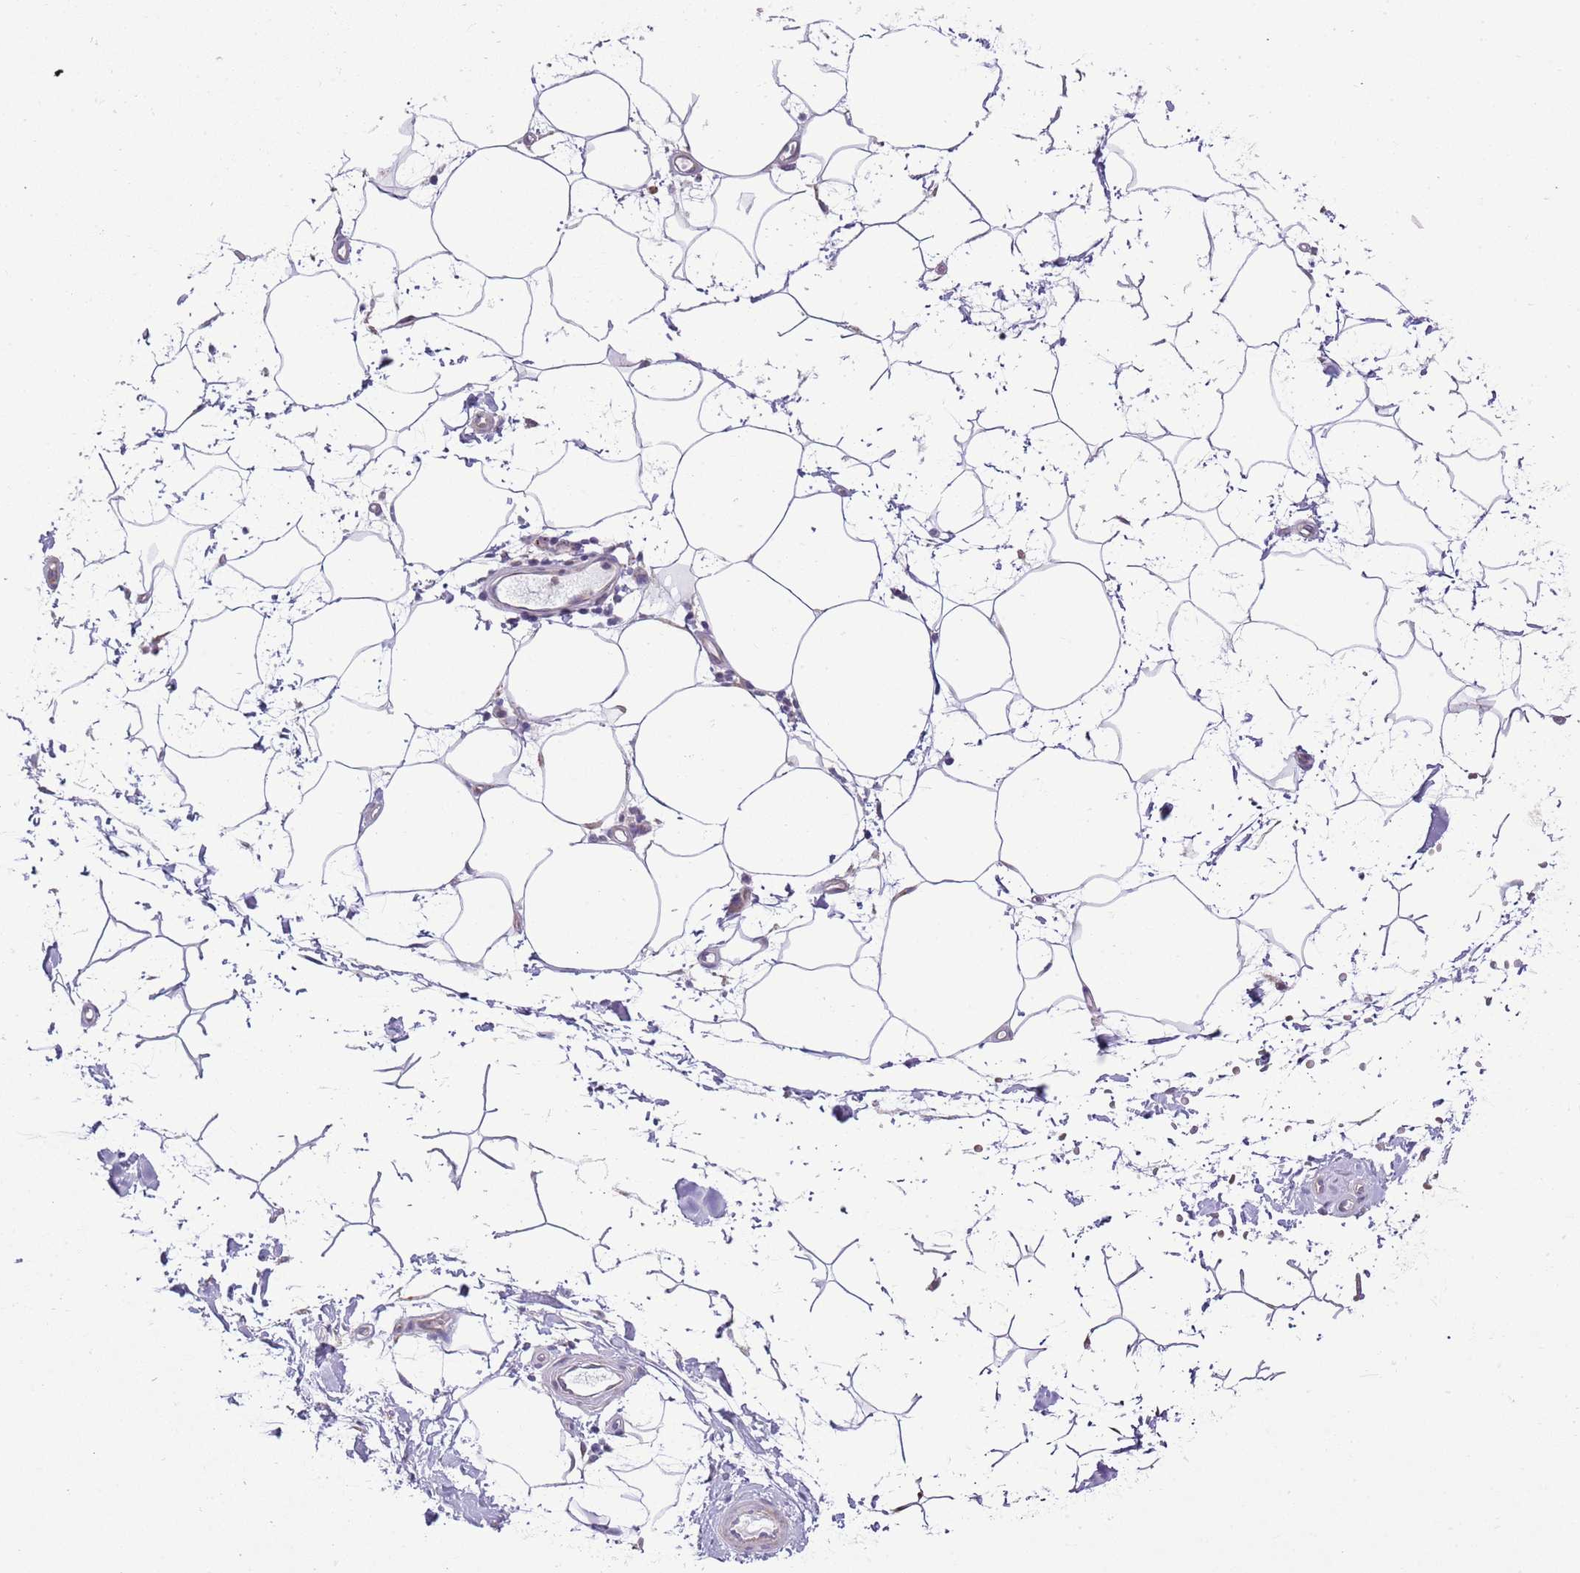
{"staining": {"intensity": "negative", "quantity": "none", "location": "none"}, "tissue": "adipose tissue", "cell_type": "Adipocytes", "image_type": "normal", "snomed": [{"axis": "morphology", "description": "Normal tissue, NOS"}, {"axis": "topography", "description": "Soft tissue"}, {"axis": "topography", "description": "Adipose tissue"}, {"axis": "topography", "description": "Vascular tissue"}, {"axis": "topography", "description": "Peripheral nerve tissue"}], "caption": "DAB immunohistochemical staining of normal adipose tissue demonstrates no significant expression in adipocytes. (DAB (3,3'-diaminobenzidine) IHC with hematoxylin counter stain).", "gene": "ABHD17C", "patient": {"sex": "male", "age": 74}}